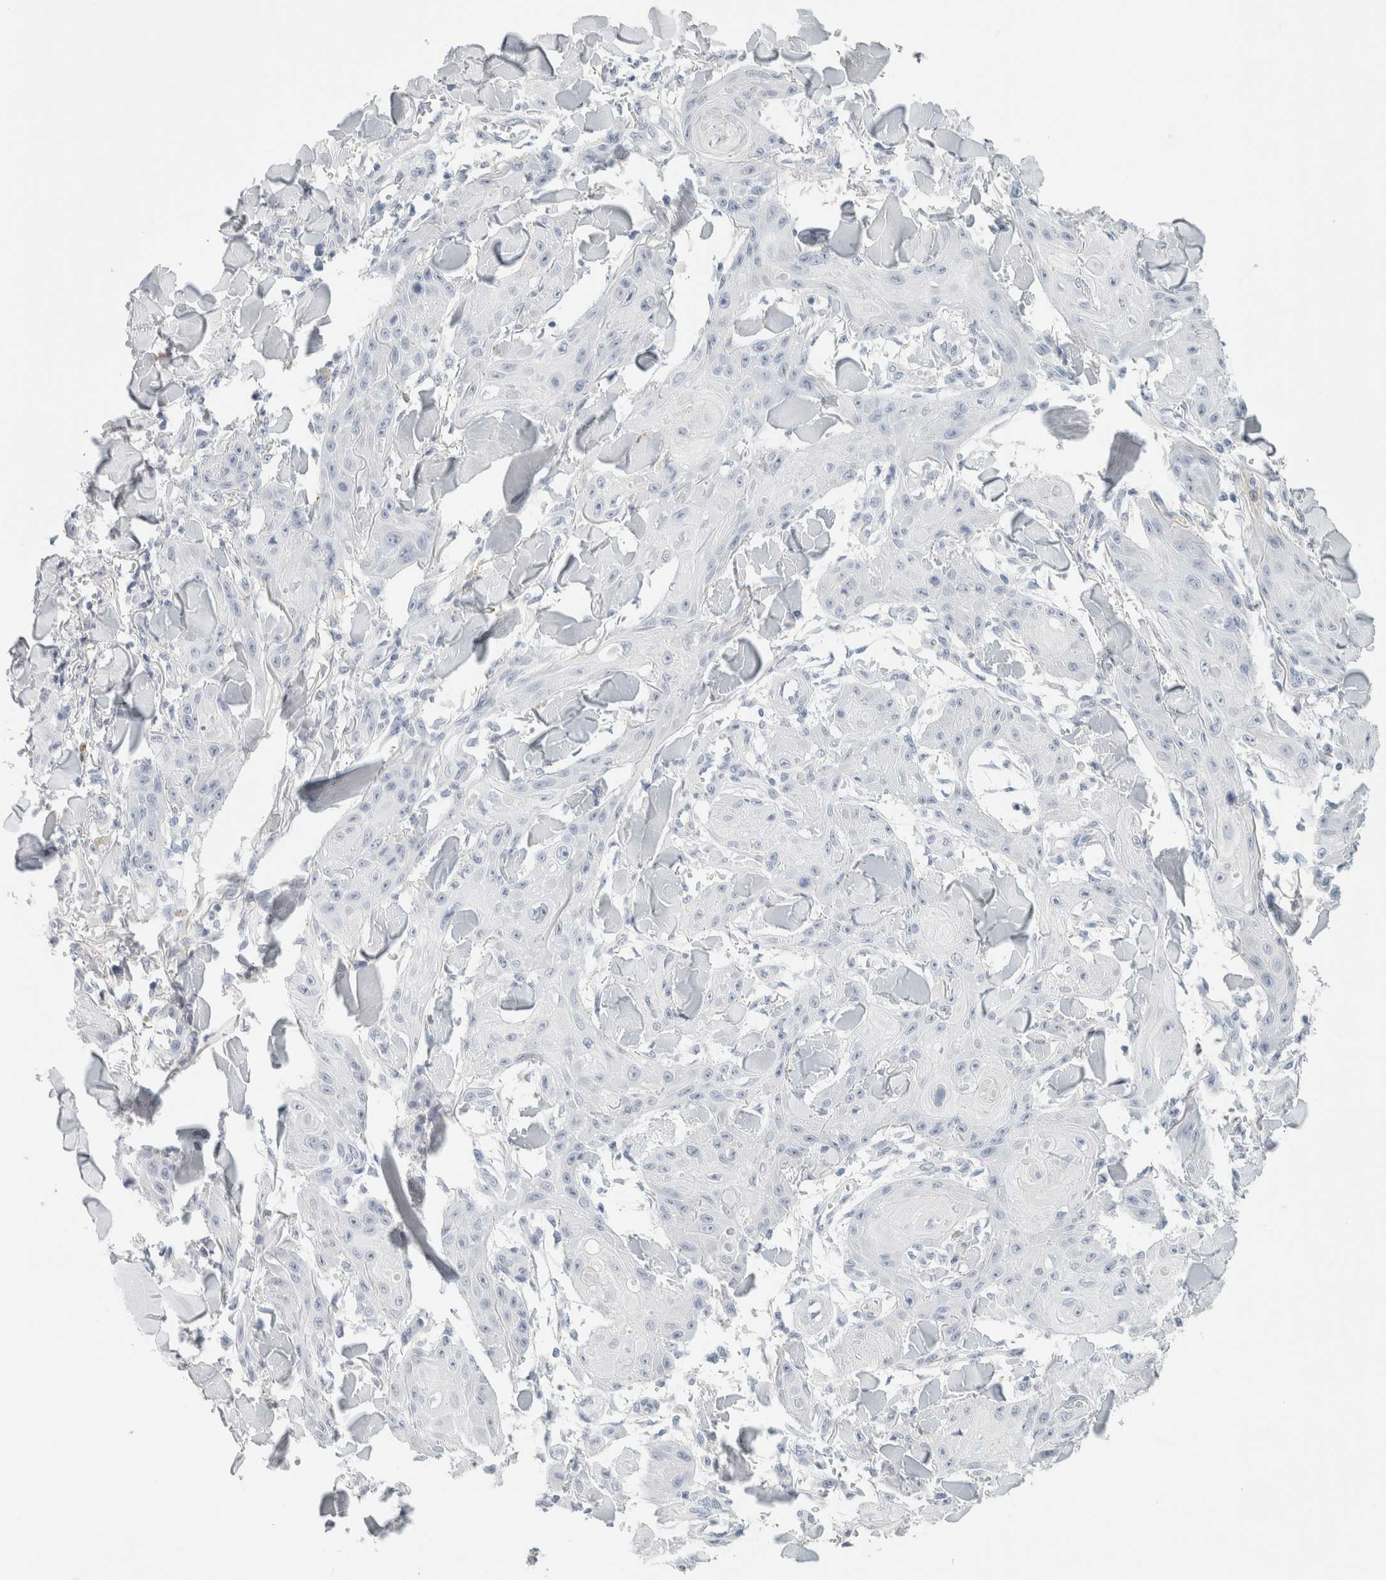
{"staining": {"intensity": "negative", "quantity": "none", "location": "none"}, "tissue": "skin cancer", "cell_type": "Tumor cells", "image_type": "cancer", "snomed": [{"axis": "morphology", "description": "Squamous cell carcinoma, NOS"}, {"axis": "topography", "description": "Skin"}], "caption": "High magnification brightfield microscopy of skin cancer (squamous cell carcinoma) stained with DAB (brown) and counterstained with hematoxylin (blue): tumor cells show no significant staining.", "gene": "IL6", "patient": {"sex": "male", "age": 74}}